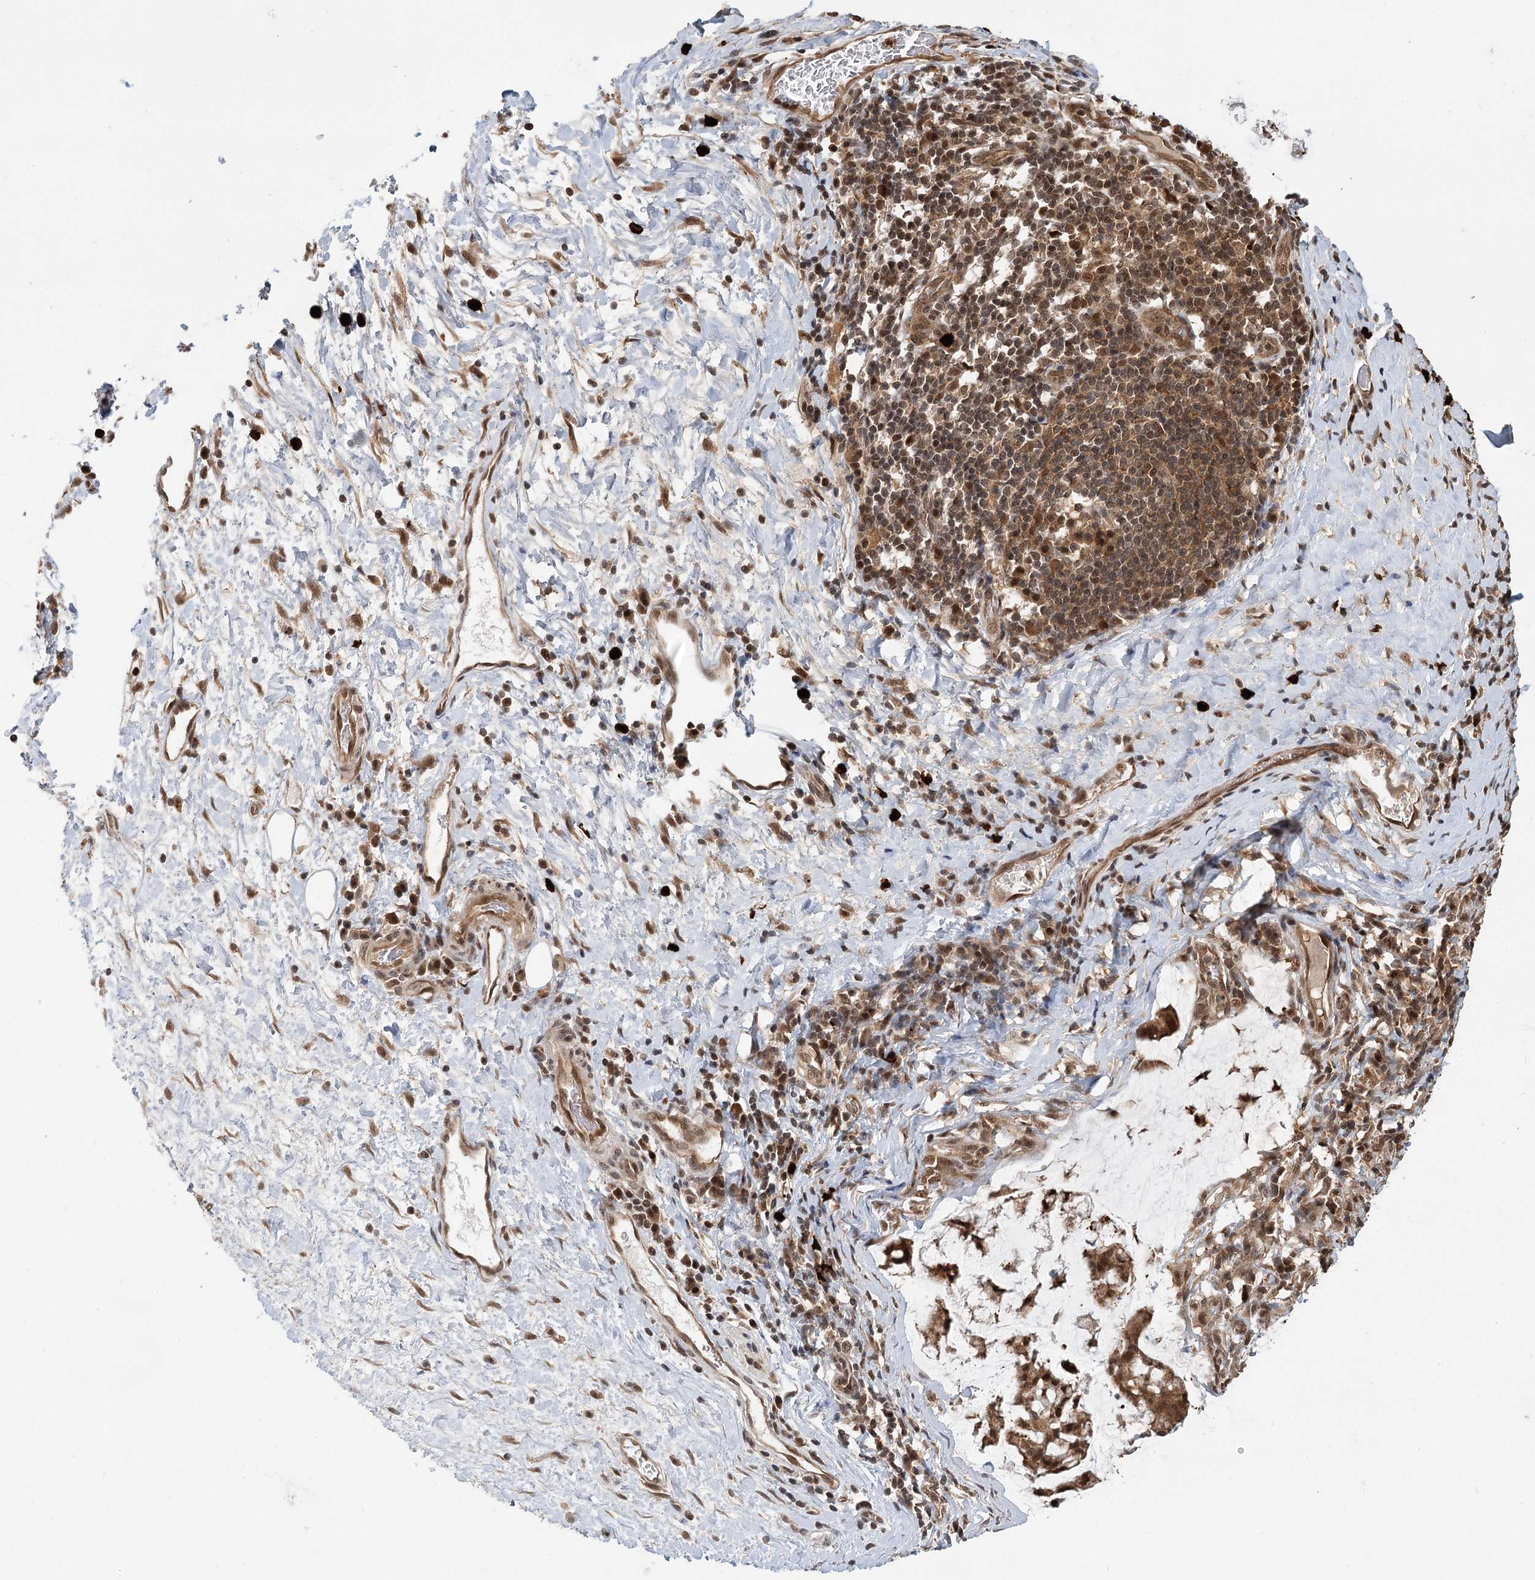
{"staining": {"intensity": "moderate", "quantity": ">75%", "location": "cytoplasmic/membranous,nuclear"}, "tissue": "stomach cancer", "cell_type": "Tumor cells", "image_type": "cancer", "snomed": [{"axis": "morphology", "description": "Adenocarcinoma, NOS"}, {"axis": "topography", "description": "Stomach, lower"}], "caption": "The histopathology image exhibits a brown stain indicating the presence of a protein in the cytoplasmic/membranous and nuclear of tumor cells in stomach adenocarcinoma.", "gene": "N6AMT1", "patient": {"sex": "male", "age": 67}}